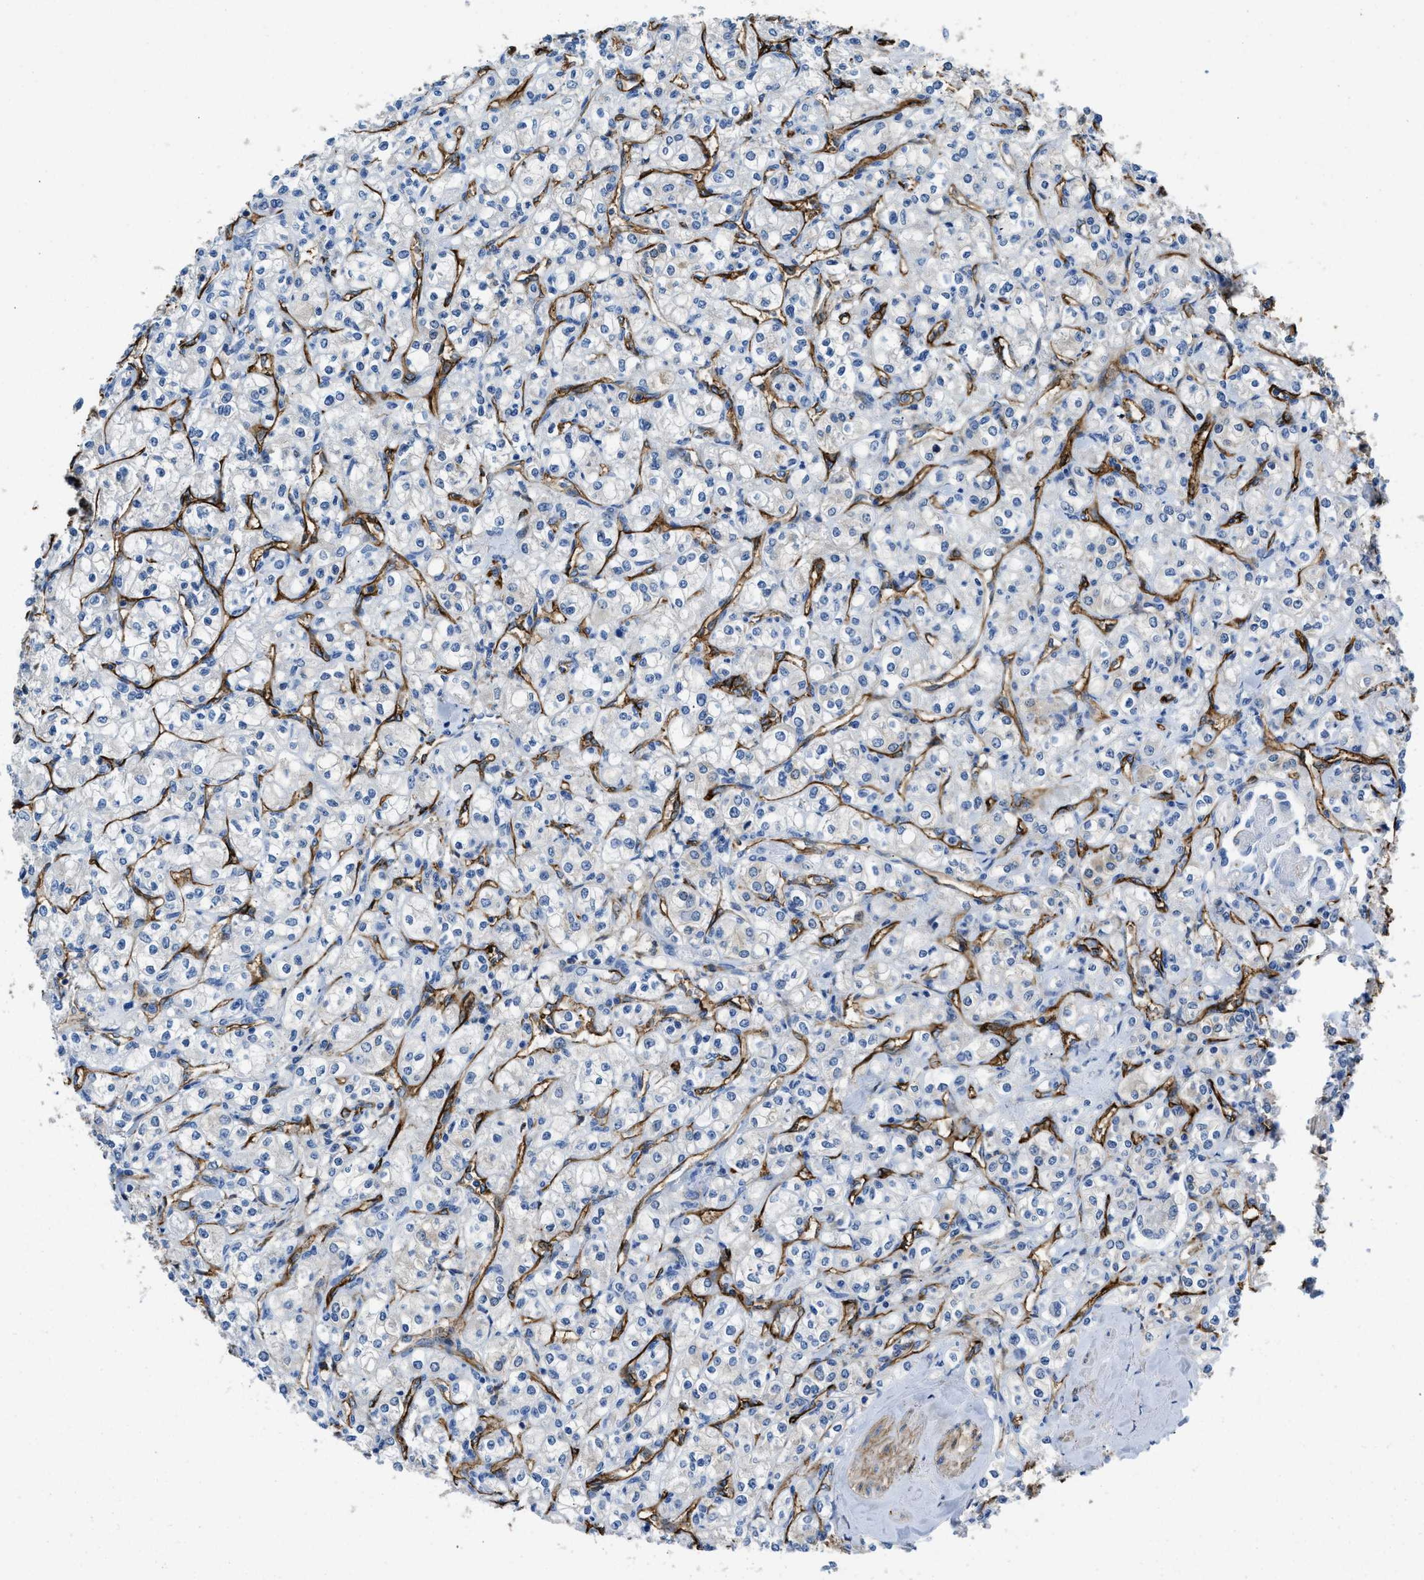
{"staining": {"intensity": "negative", "quantity": "none", "location": "none"}, "tissue": "renal cancer", "cell_type": "Tumor cells", "image_type": "cancer", "snomed": [{"axis": "morphology", "description": "Adenocarcinoma, NOS"}, {"axis": "topography", "description": "Kidney"}], "caption": "High power microscopy image of an IHC photomicrograph of renal cancer (adenocarcinoma), revealing no significant staining in tumor cells.", "gene": "SPEG", "patient": {"sex": "male", "age": 77}}